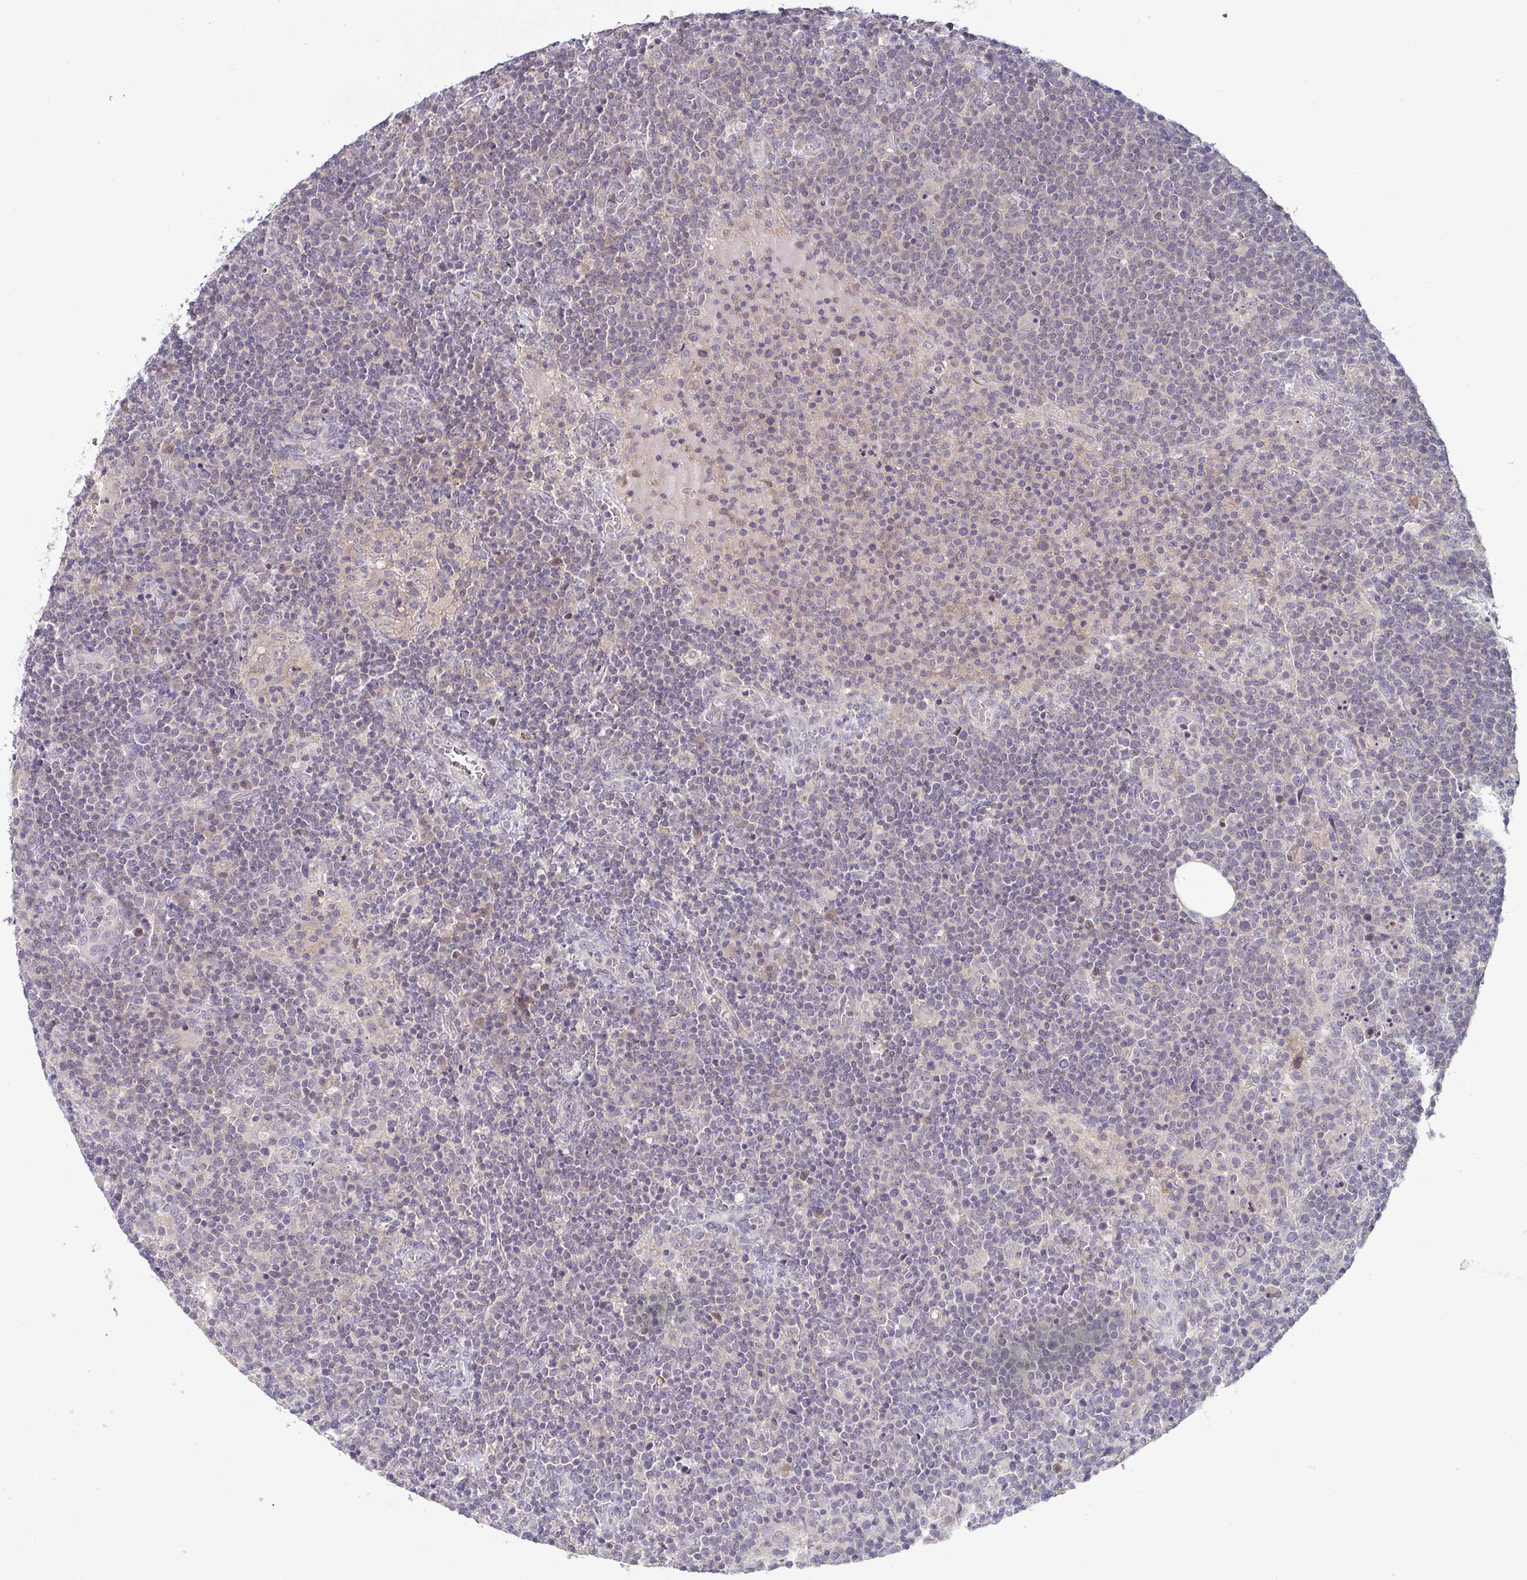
{"staining": {"intensity": "negative", "quantity": "none", "location": "none"}, "tissue": "lymphoma", "cell_type": "Tumor cells", "image_type": "cancer", "snomed": [{"axis": "morphology", "description": "Malignant lymphoma, non-Hodgkin's type, High grade"}, {"axis": "topography", "description": "Lymph node"}], "caption": "A high-resolution photomicrograph shows immunohistochemistry (IHC) staining of malignant lymphoma, non-Hodgkin's type (high-grade), which shows no significant expression in tumor cells.", "gene": "GSTM1", "patient": {"sex": "male", "age": 61}}